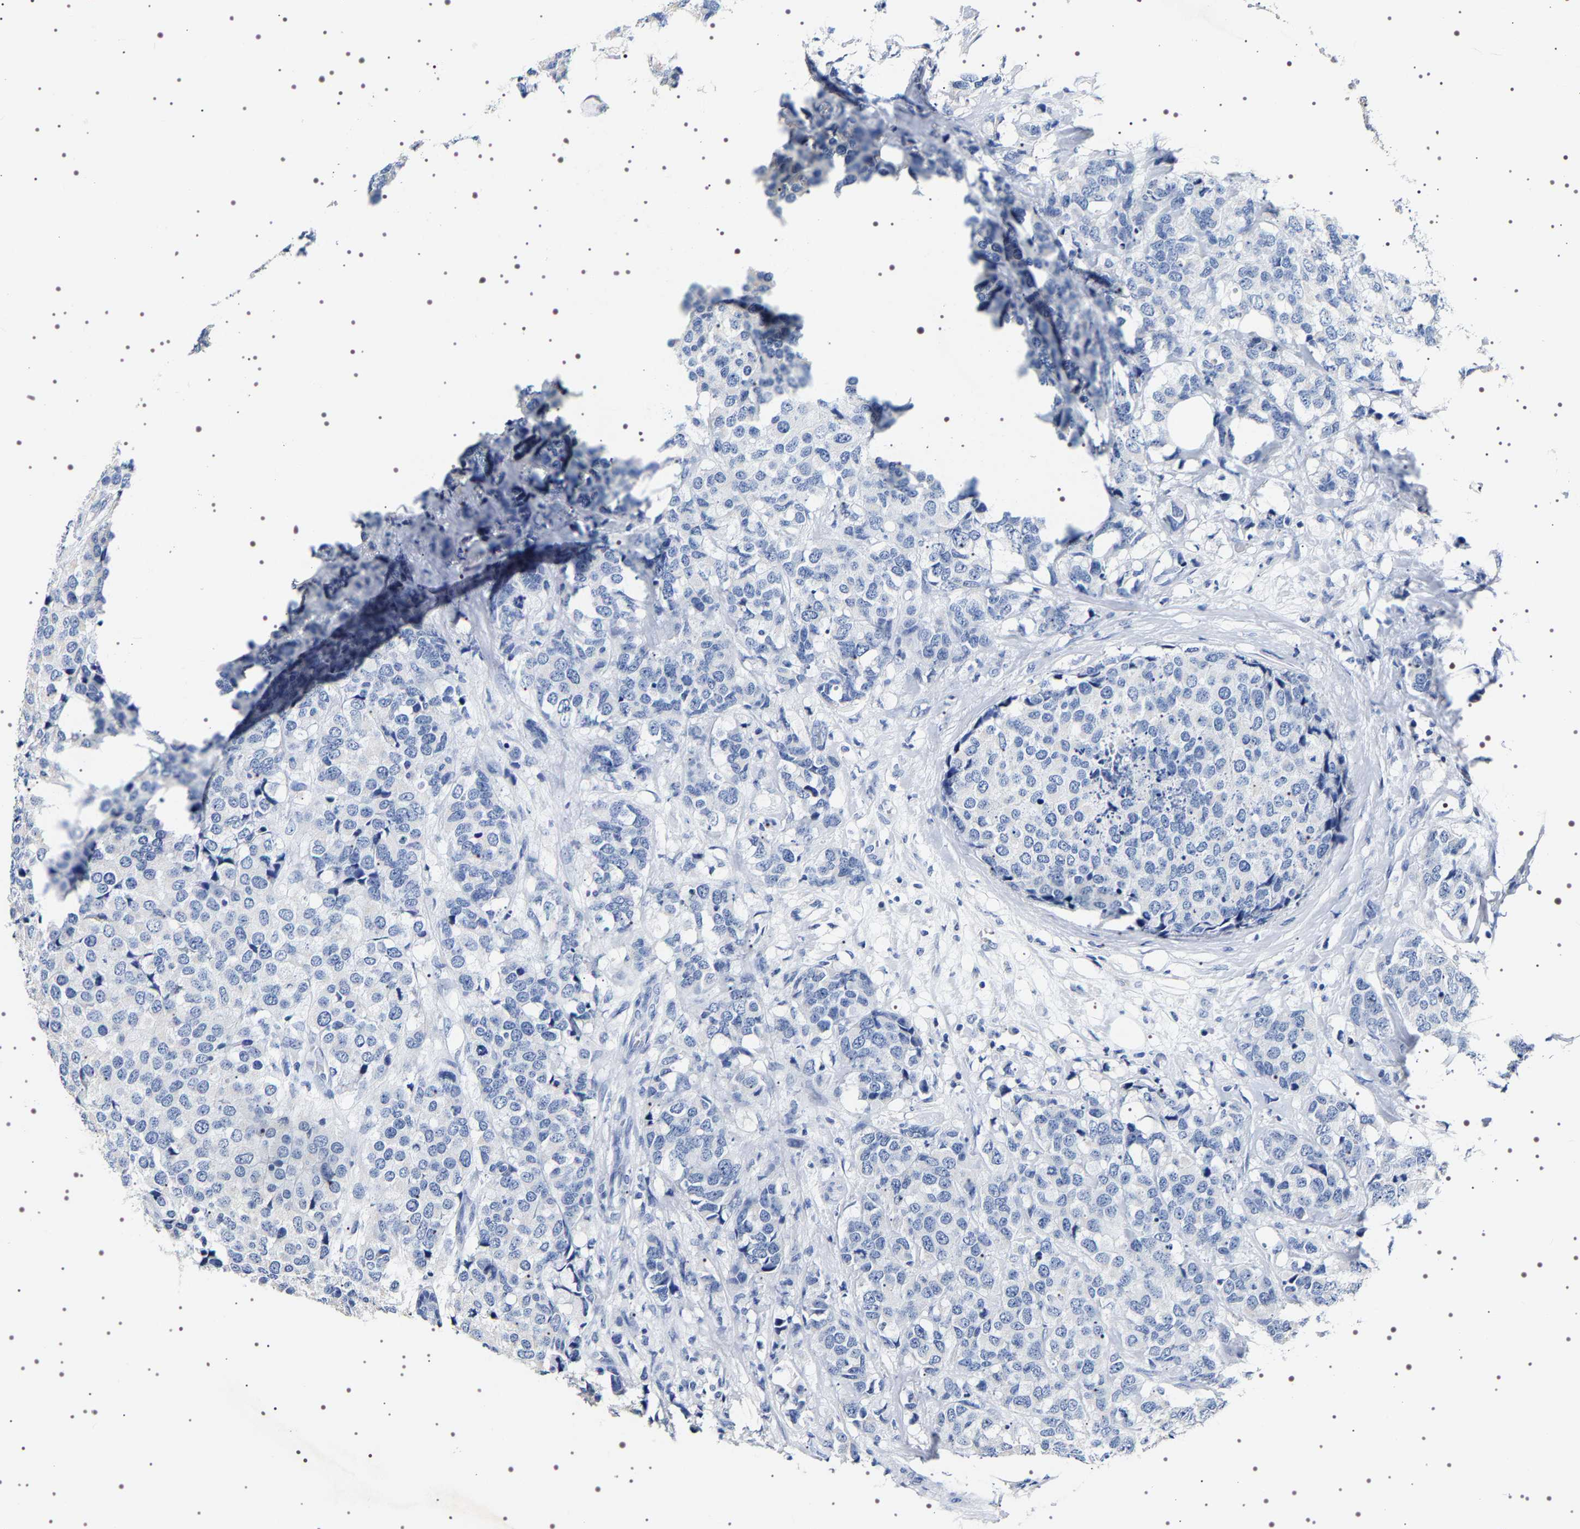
{"staining": {"intensity": "negative", "quantity": "none", "location": "none"}, "tissue": "breast cancer", "cell_type": "Tumor cells", "image_type": "cancer", "snomed": [{"axis": "morphology", "description": "Lobular carcinoma"}, {"axis": "topography", "description": "Breast"}], "caption": "IHC image of human lobular carcinoma (breast) stained for a protein (brown), which displays no staining in tumor cells.", "gene": "UBQLN3", "patient": {"sex": "female", "age": 59}}